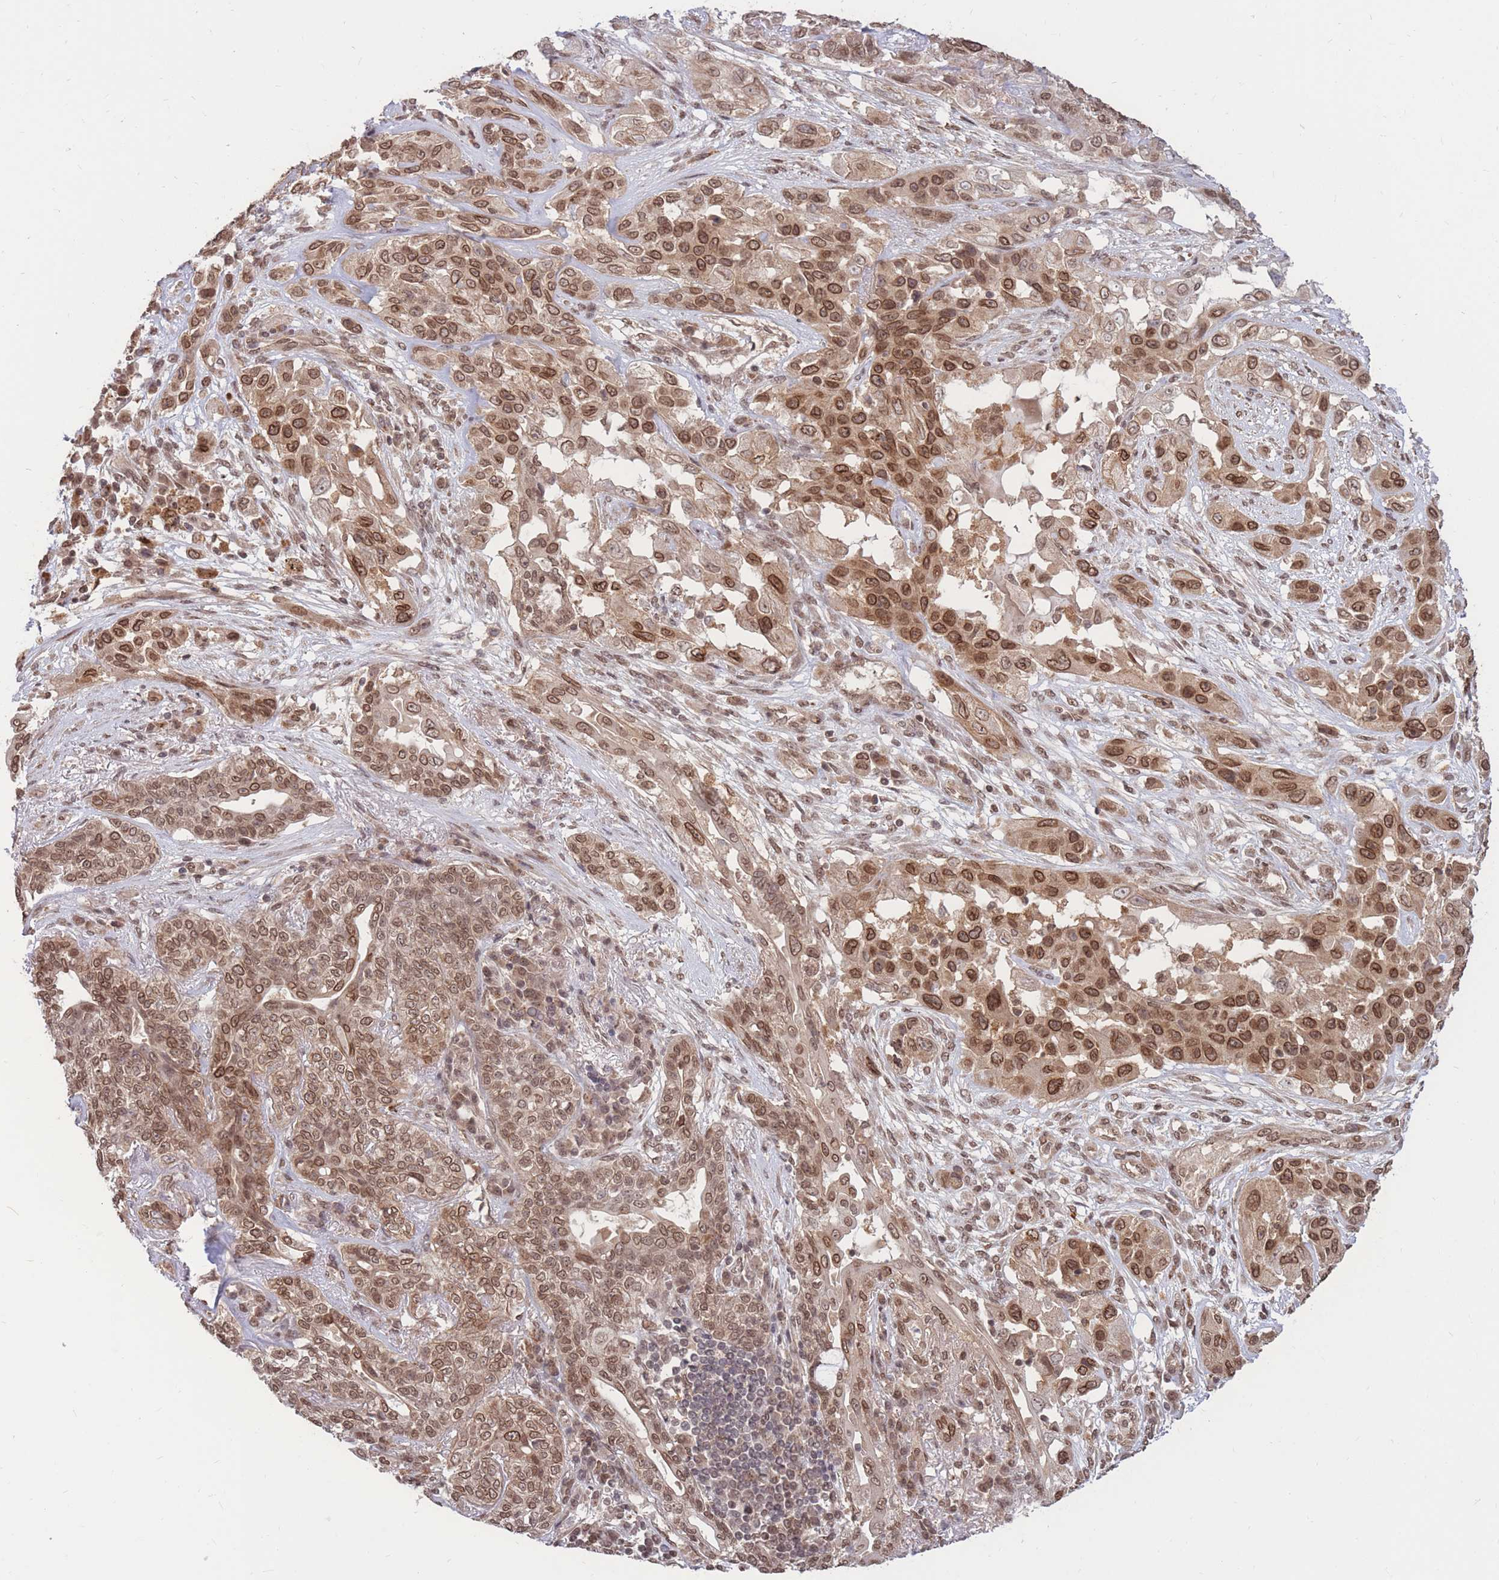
{"staining": {"intensity": "strong", "quantity": "25%-75%", "location": "cytoplasmic/membranous,nuclear"}, "tissue": "lung cancer", "cell_type": "Tumor cells", "image_type": "cancer", "snomed": [{"axis": "morphology", "description": "Squamous cell carcinoma, NOS"}, {"axis": "topography", "description": "Lung"}], "caption": "About 25%-75% of tumor cells in lung cancer reveal strong cytoplasmic/membranous and nuclear protein expression as visualized by brown immunohistochemical staining.", "gene": "SRA1", "patient": {"sex": "female", "age": 70}}